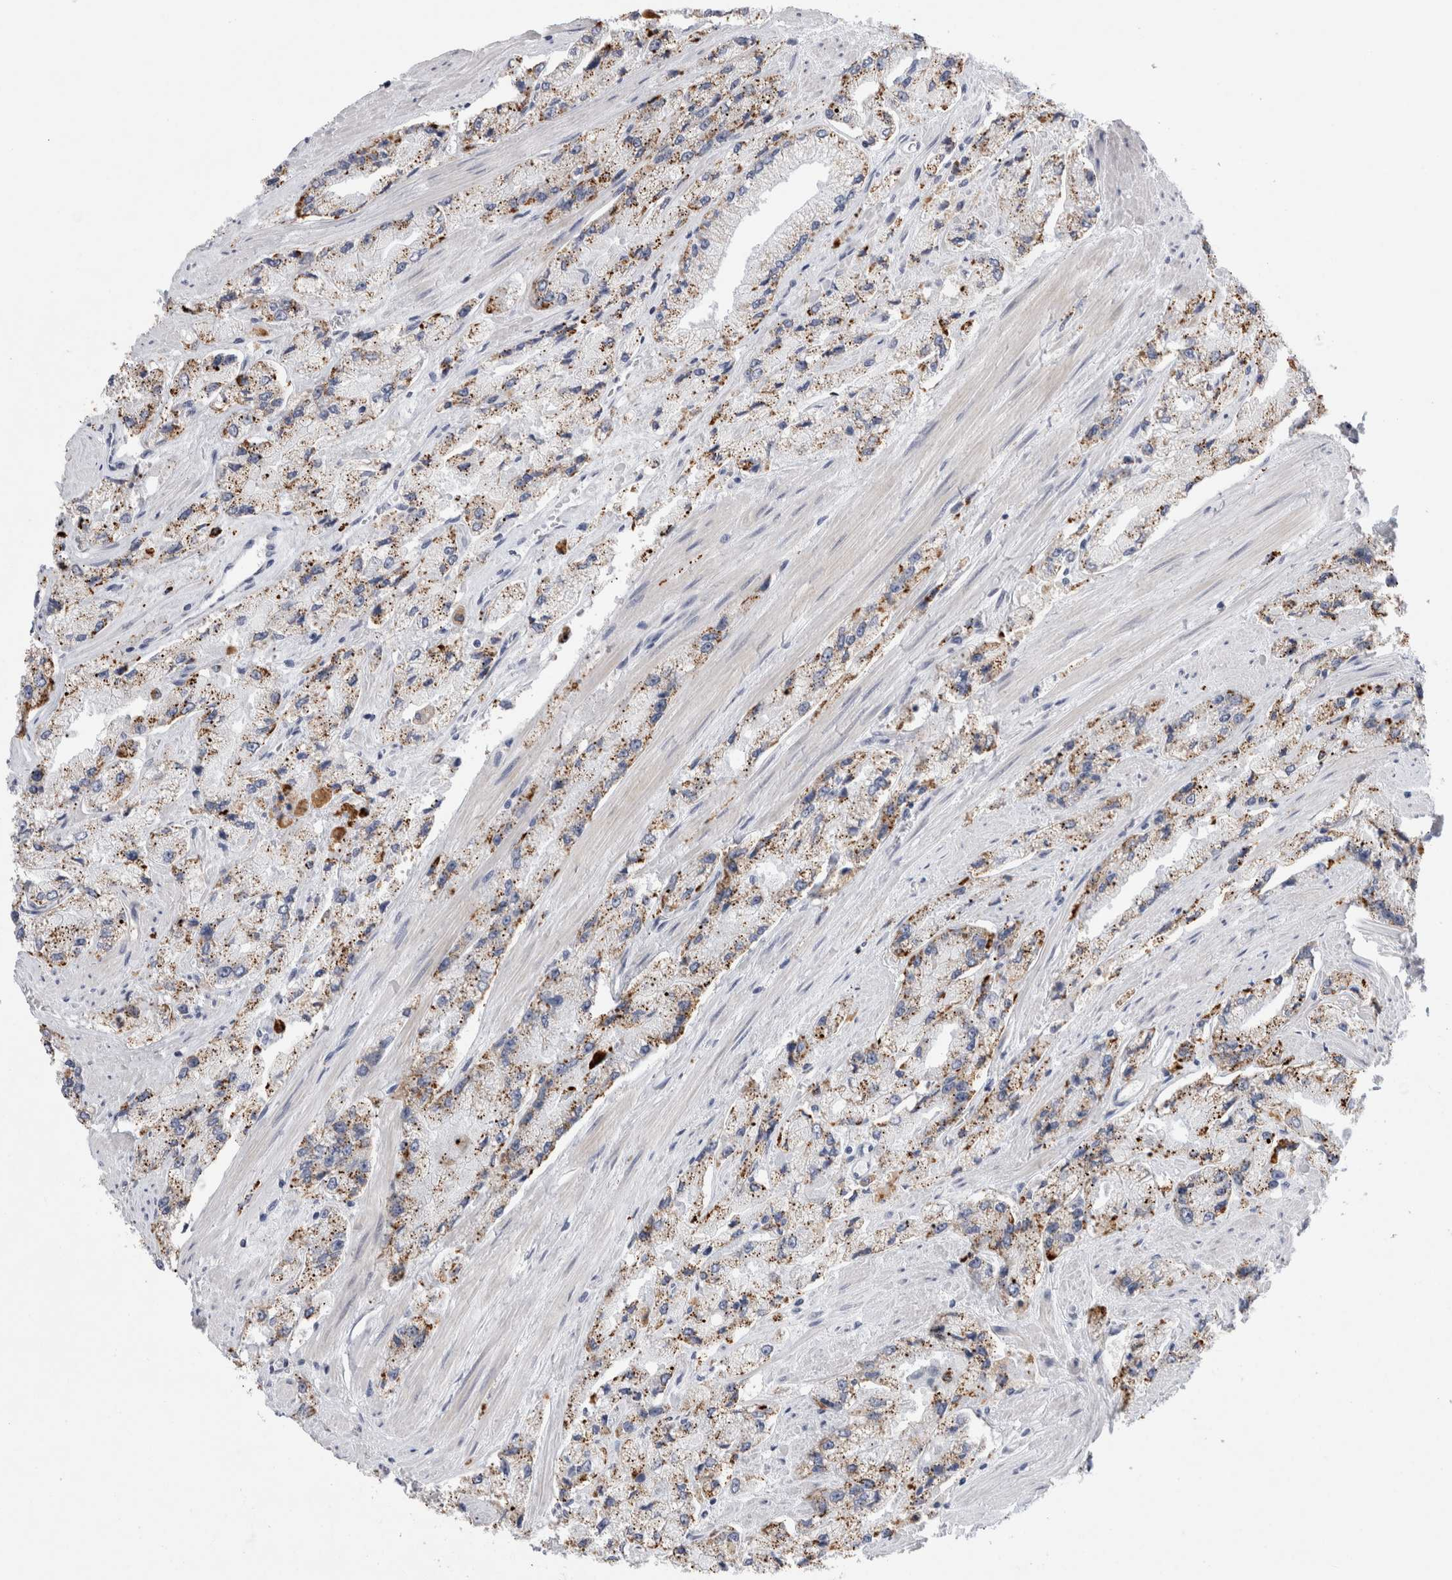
{"staining": {"intensity": "moderate", "quantity": "25%-75%", "location": "cytoplasmic/membranous"}, "tissue": "prostate cancer", "cell_type": "Tumor cells", "image_type": "cancer", "snomed": [{"axis": "morphology", "description": "Adenocarcinoma, High grade"}, {"axis": "topography", "description": "Prostate"}], "caption": "Immunohistochemistry (DAB) staining of human prostate high-grade adenocarcinoma exhibits moderate cytoplasmic/membranous protein positivity in about 25%-75% of tumor cells.", "gene": "GAA", "patient": {"sex": "male", "age": 58}}